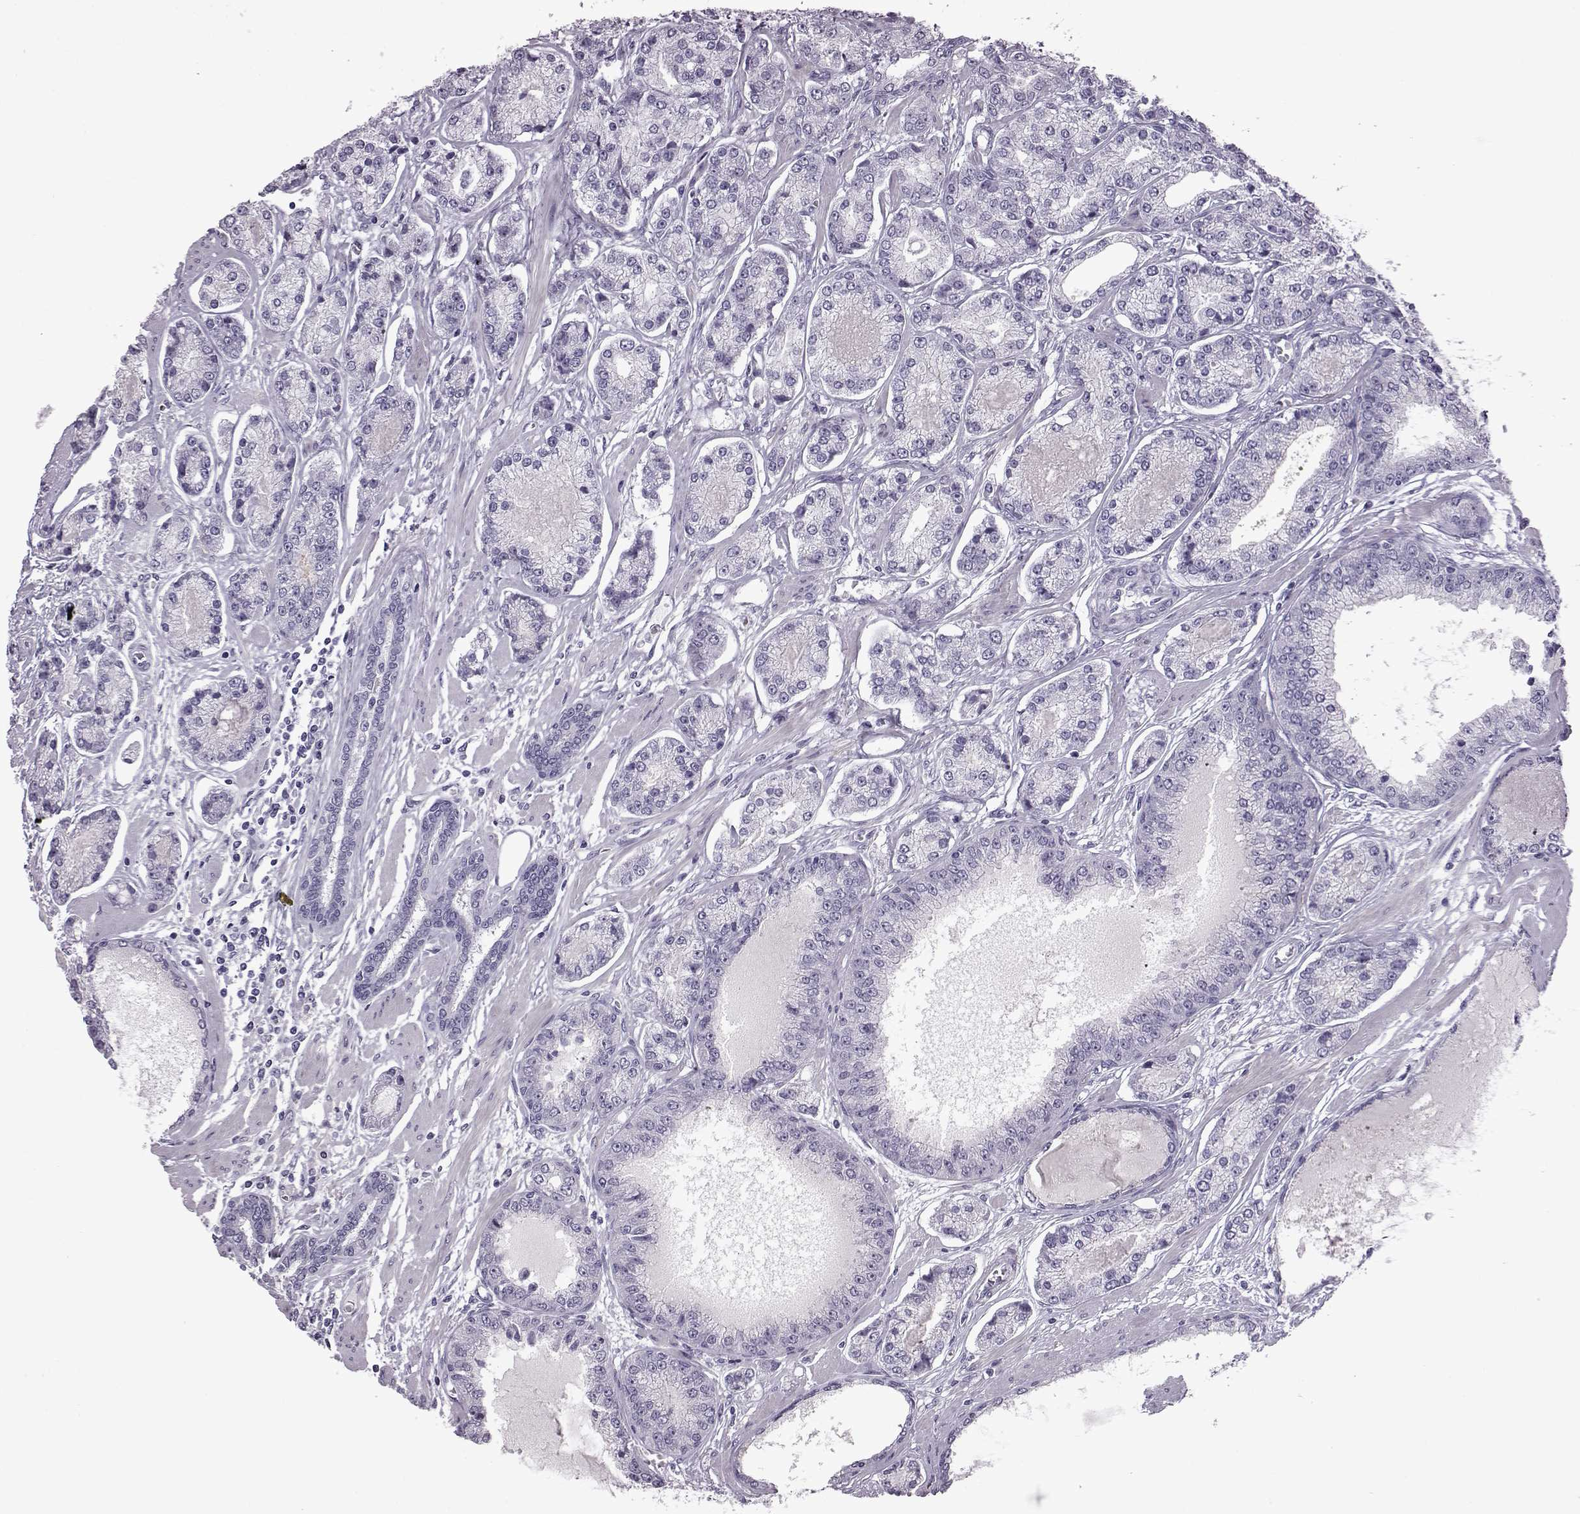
{"staining": {"intensity": "negative", "quantity": "none", "location": "none"}, "tissue": "prostate cancer", "cell_type": "Tumor cells", "image_type": "cancer", "snomed": [{"axis": "morphology", "description": "Adenocarcinoma, NOS"}, {"axis": "topography", "description": "Prostate"}], "caption": "Prostate cancer (adenocarcinoma) stained for a protein using IHC reveals no staining tumor cells.", "gene": "SLC28A2", "patient": {"sex": "male", "age": 64}}